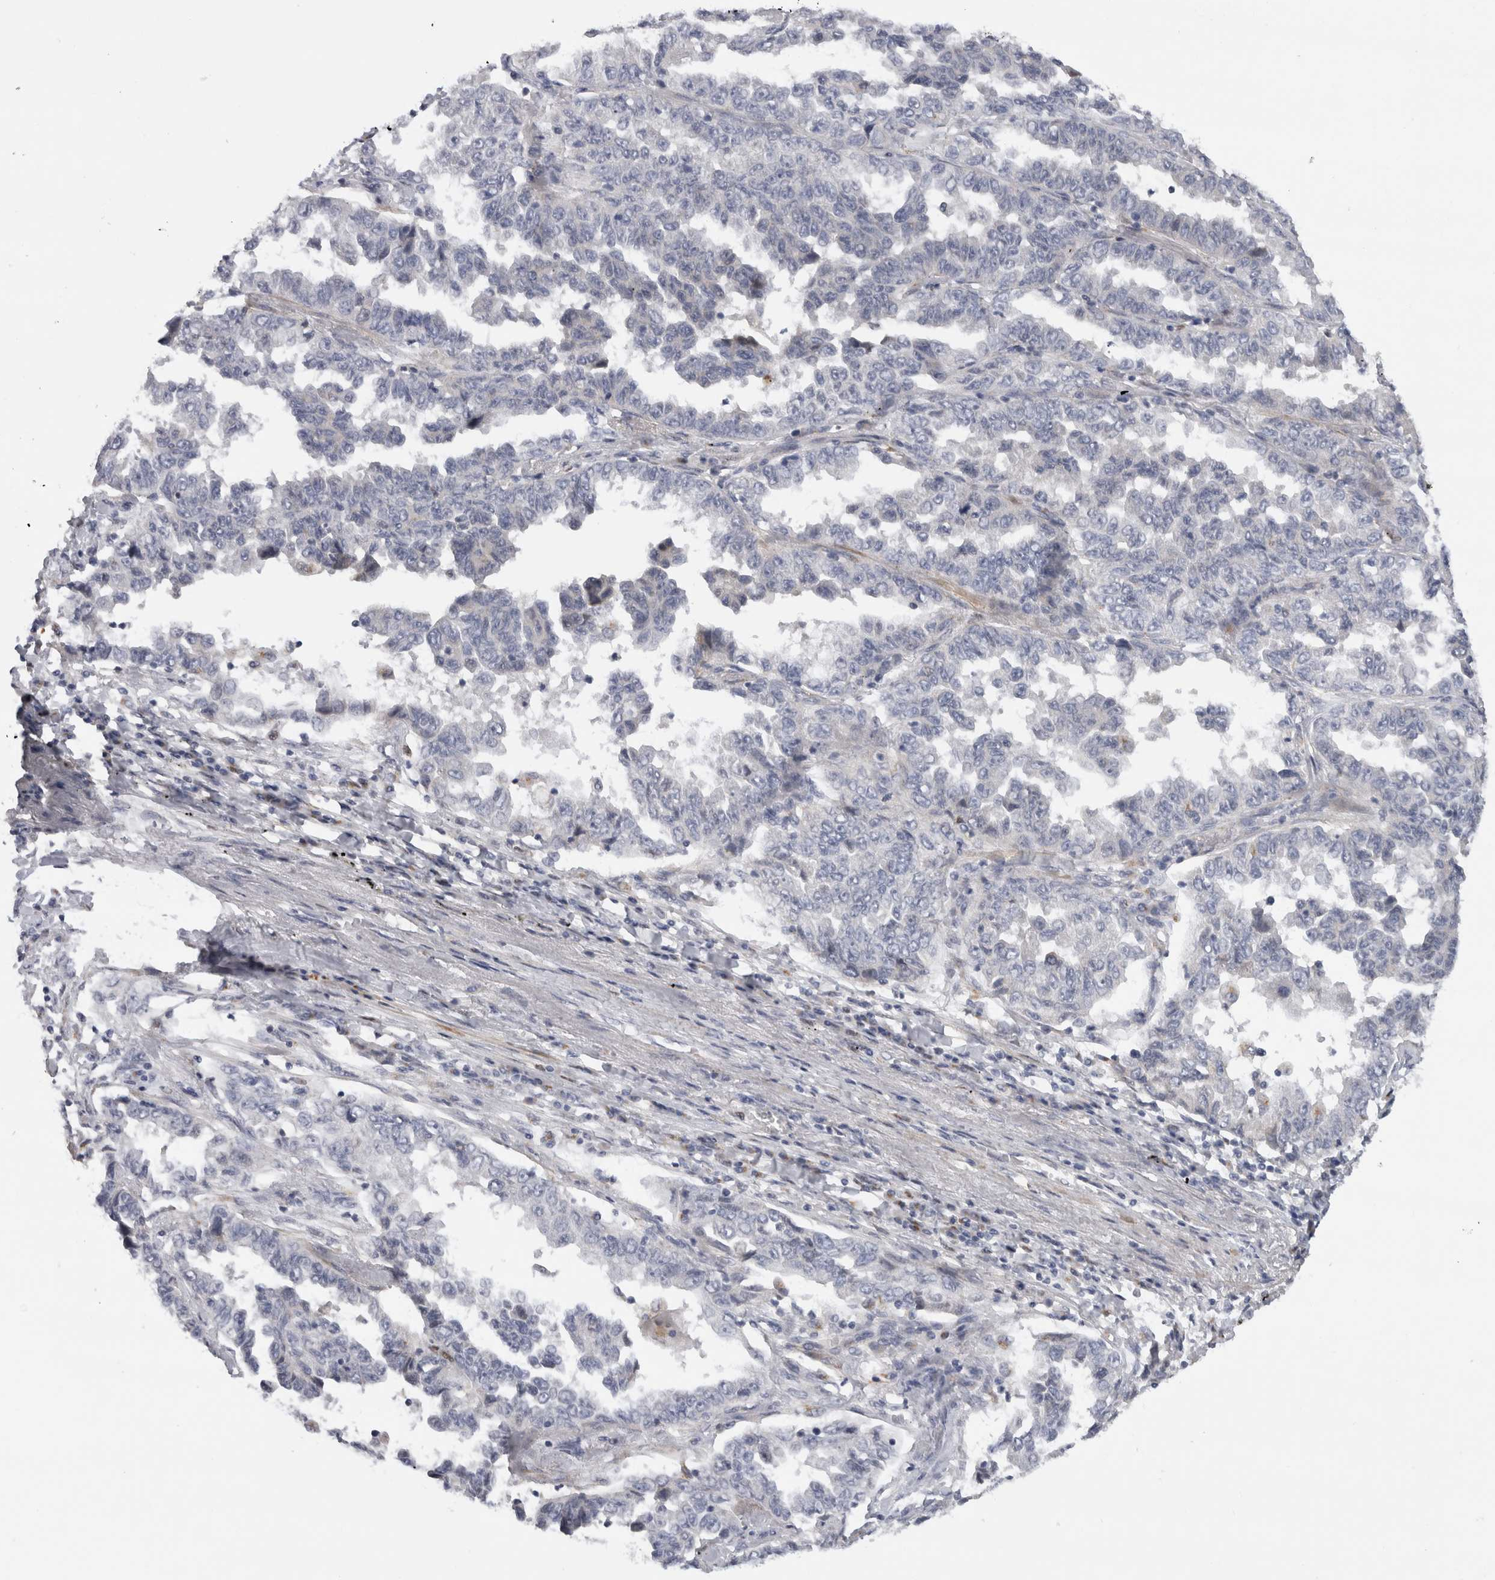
{"staining": {"intensity": "negative", "quantity": "none", "location": "none"}, "tissue": "lung cancer", "cell_type": "Tumor cells", "image_type": "cancer", "snomed": [{"axis": "morphology", "description": "Adenocarcinoma, NOS"}, {"axis": "topography", "description": "Lung"}], "caption": "This is an immunohistochemistry photomicrograph of lung cancer (adenocarcinoma). There is no staining in tumor cells.", "gene": "MGAT1", "patient": {"sex": "female", "age": 51}}